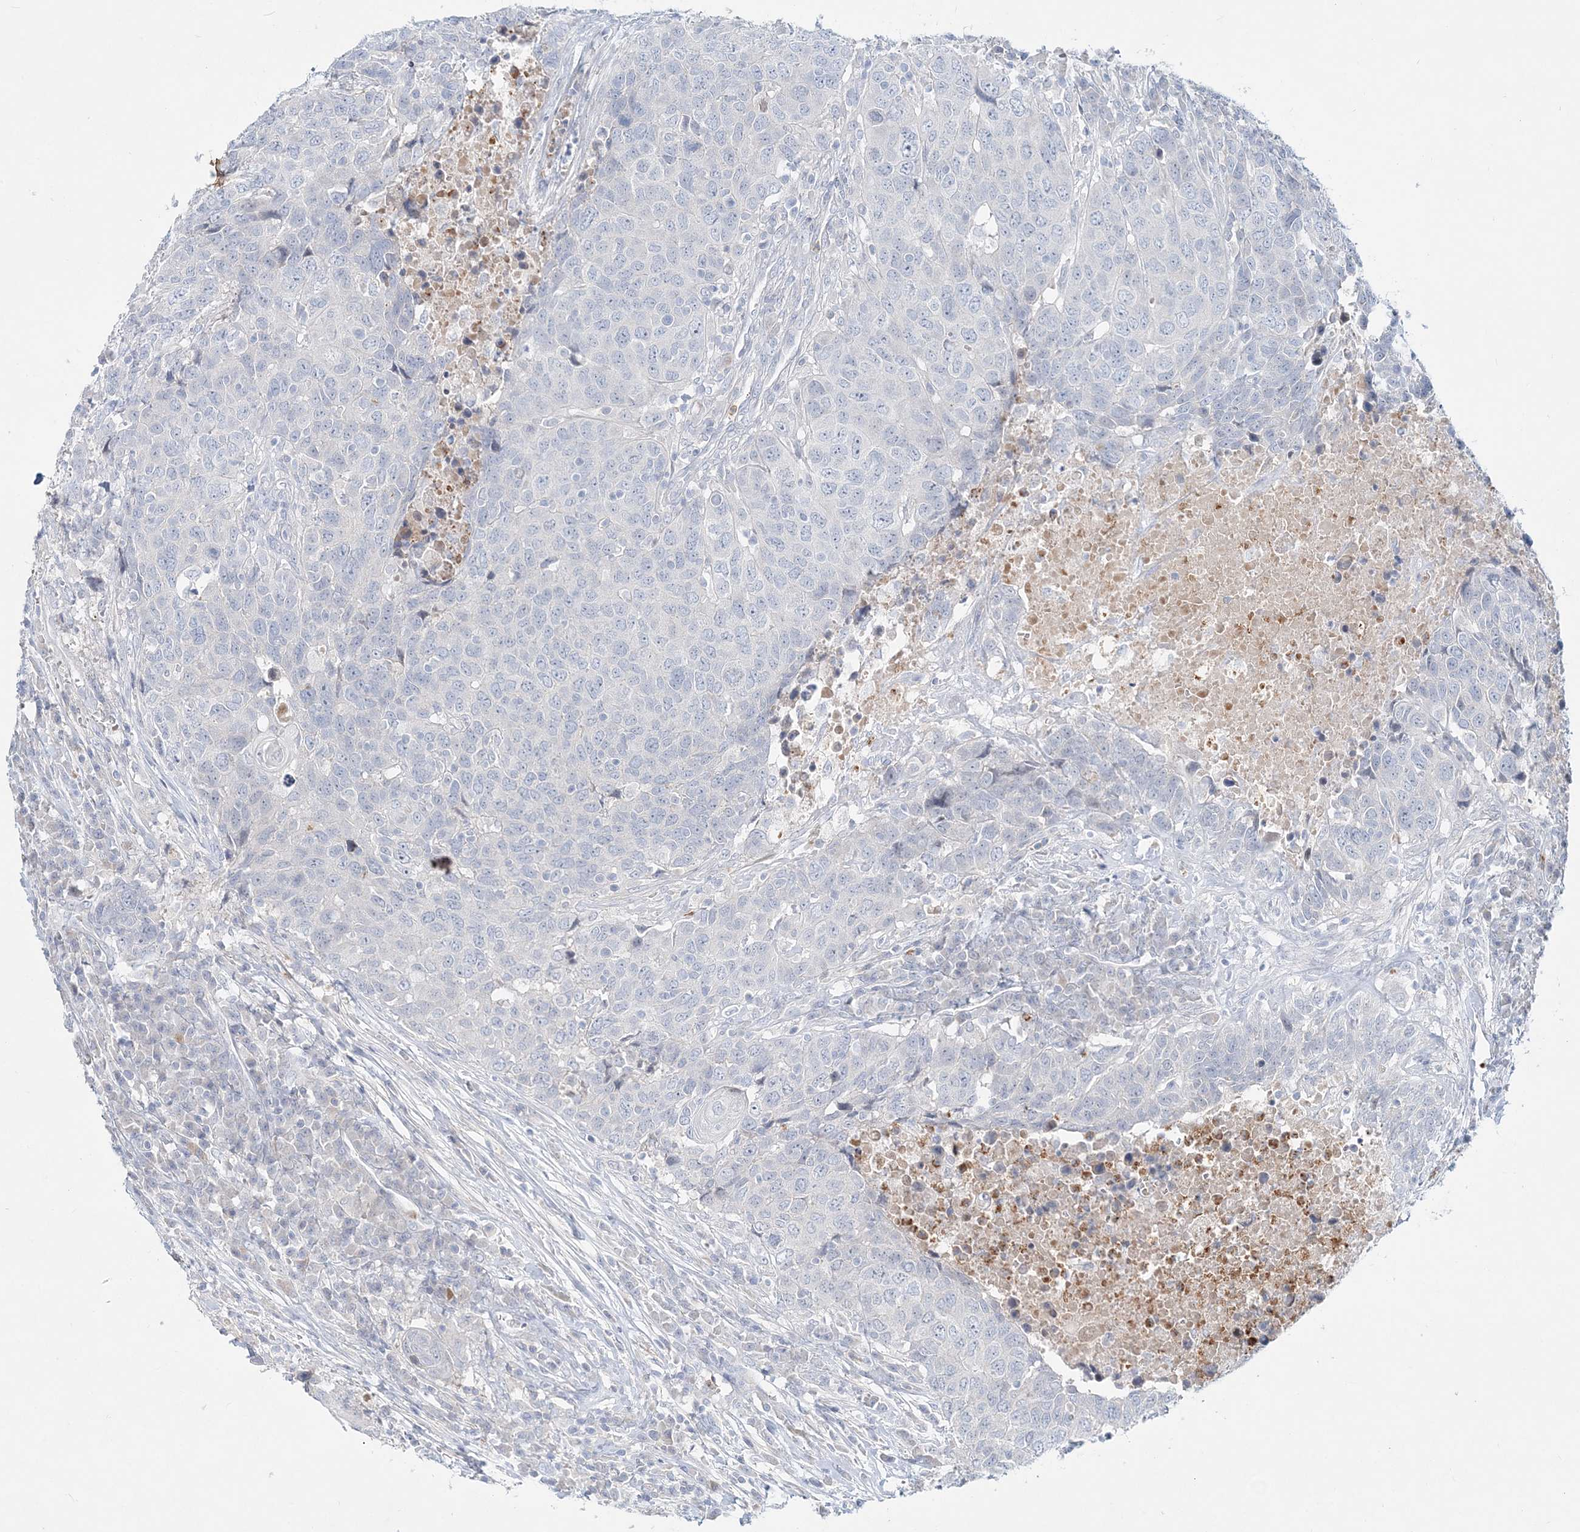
{"staining": {"intensity": "negative", "quantity": "none", "location": "none"}, "tissue": "head and neck cancer", "cell_type": "Tumor cells", "image_type": "cancer", "snomed": [{"axis": "morphology", "description": "Squamous cell carcinoma, NOS"}, {"axis": "topography", "description": "Head-Neck"}], "caption": "DAB (3,3'-diaminobenzidine) immunohistochemical staining of head and neck cancer (squamous cell carcinoma) shows no significant expression in tumor cells.", "gene": "DNAH5", "patient": {"sex": "male", "age": 66}}